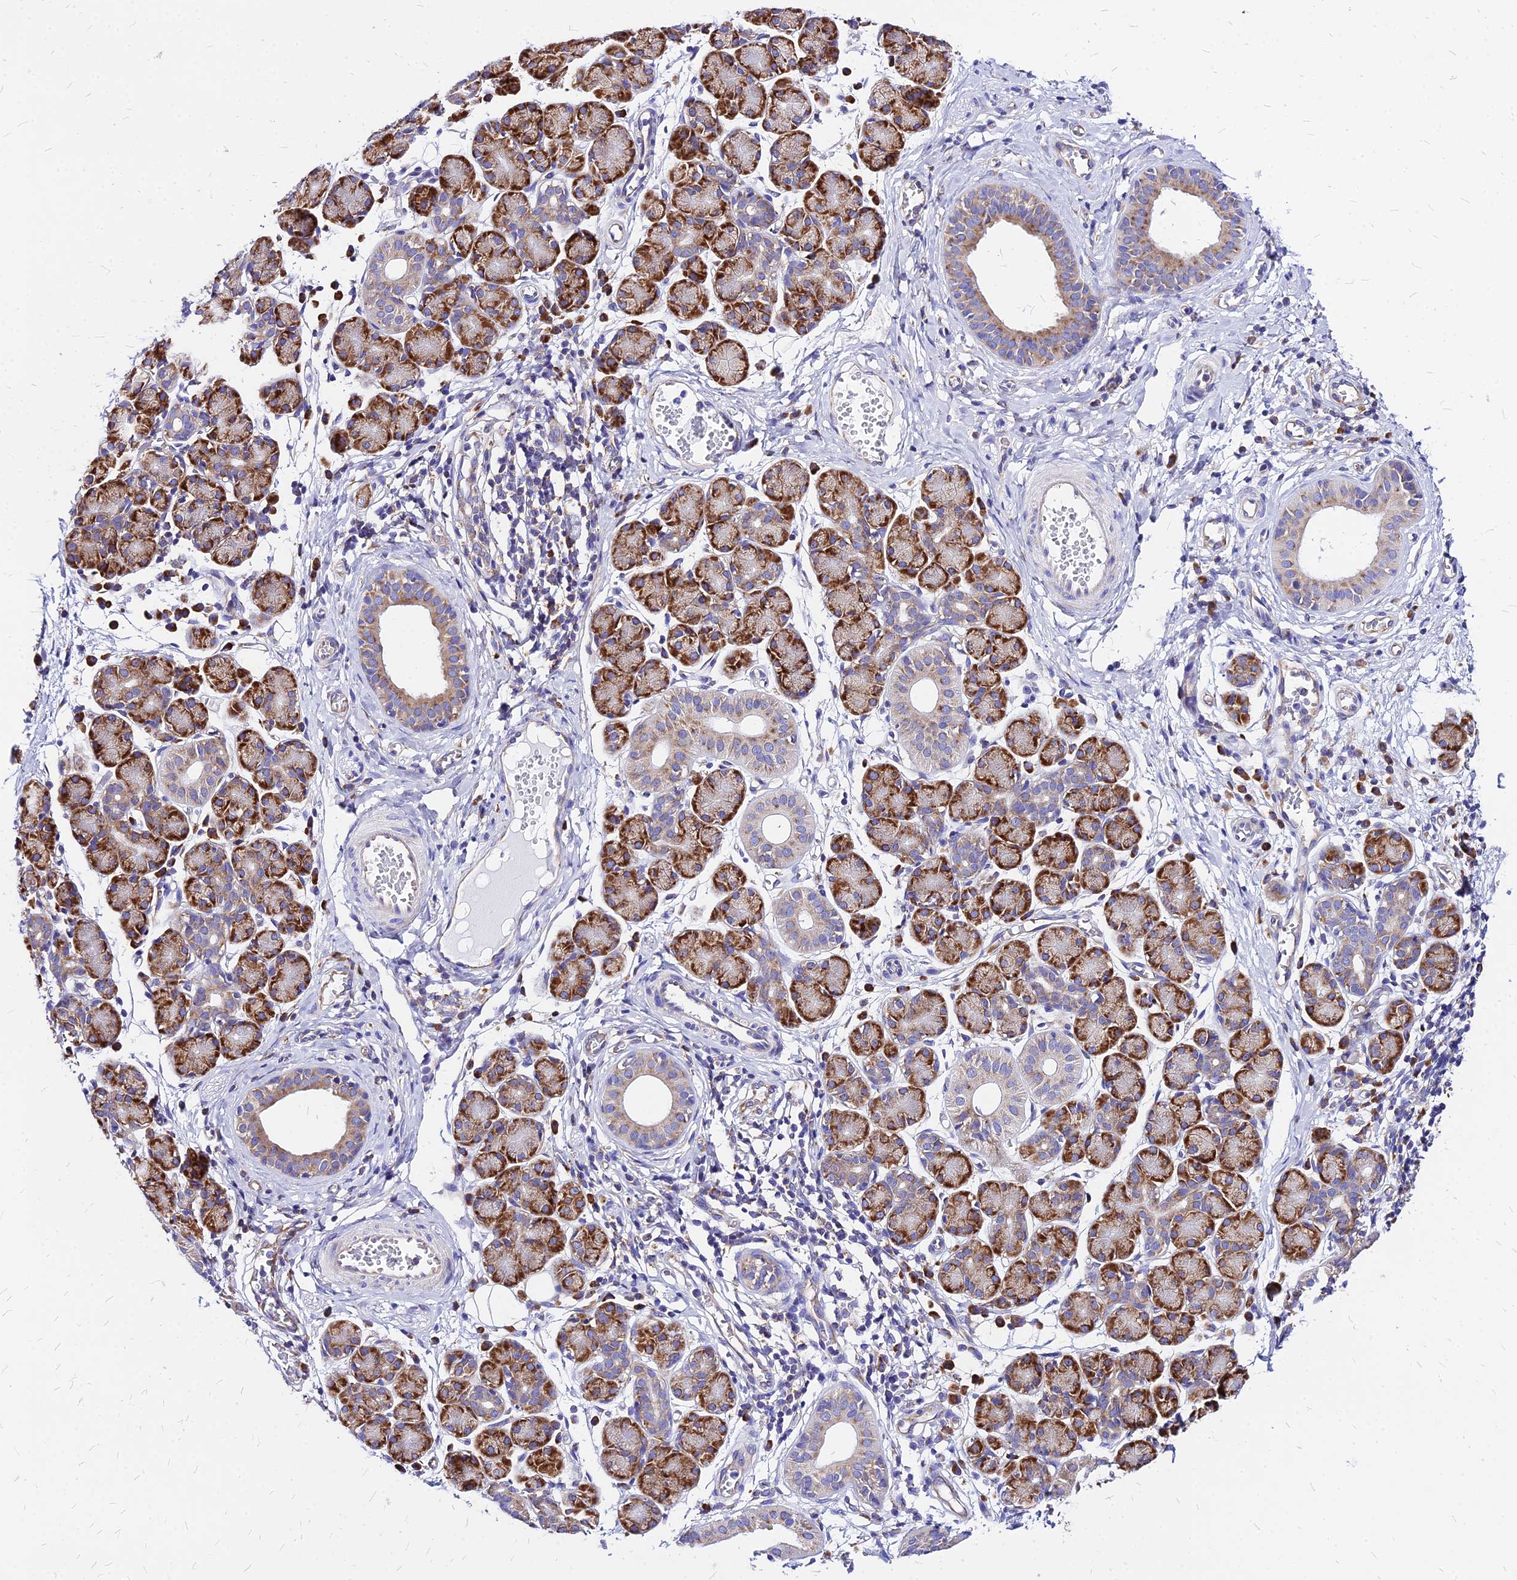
{"staining": {"intensity": "strong", "quantity": "25%-75%", "location": "cytoplasmic/membranous"}, "tissue": "salivary gland", "cell_type": "Glandular cells", "image_type": "normal", "snomed": [{"axis": "morphology", "description": "Normal tissue, NOS"}, {"axis": "morphology", "description": "Inflammation, NOS"}, {"axis": "topography", "description": "Lymph node"}, {"axis": "topography", "description": "Salivary gland"}], "caption": "Salivary gland stained with a brown dye demonstrates strong cytoplasmic/membranous positive staining in about 25%-75% of glandular cells.", "gene": "RPL19", "patient": {"sex": "male", "age": 3}}